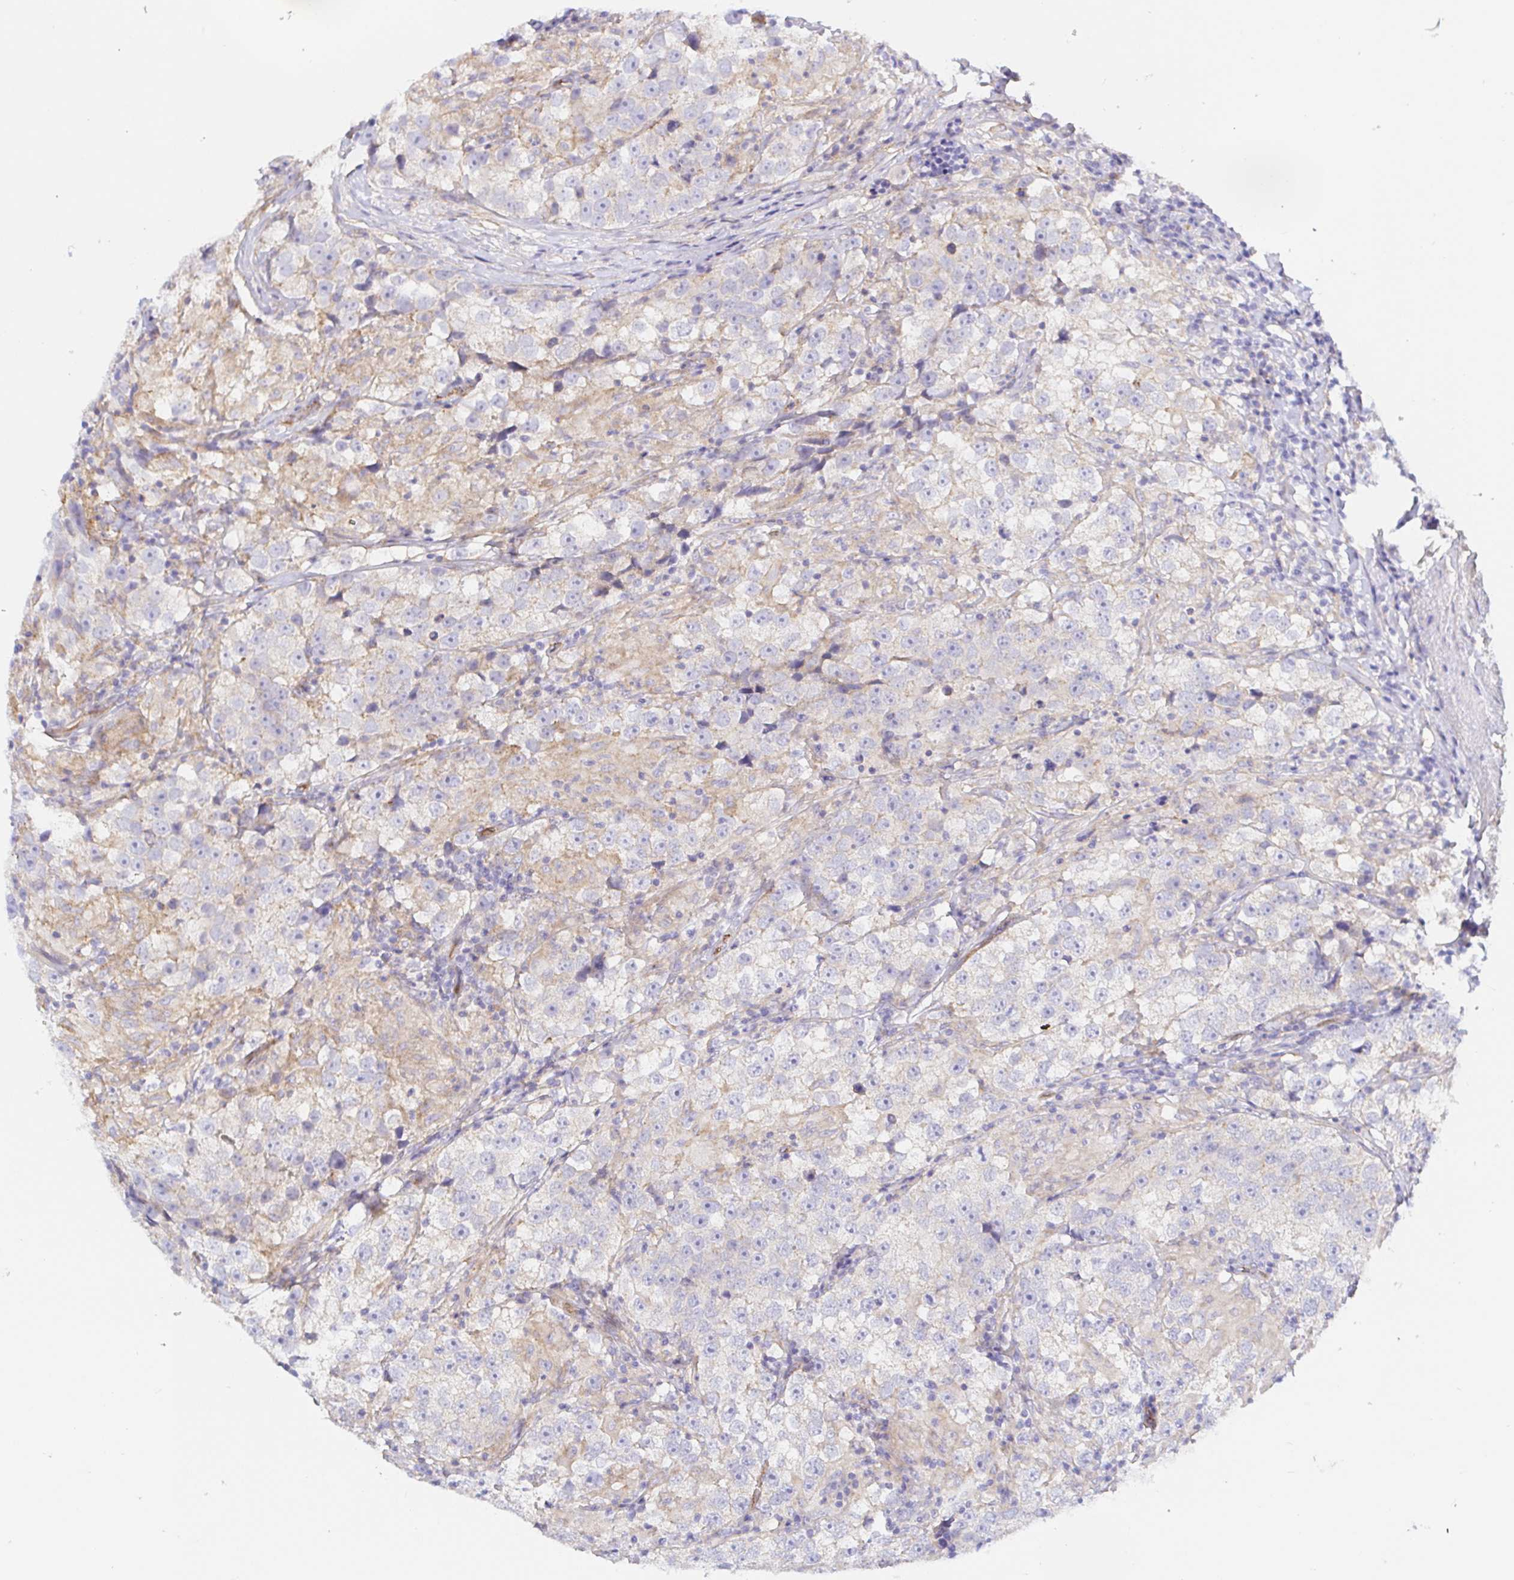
{"staining": {"intensity": "negative", "quantity": "none", "location": "none"}, "tissue": "testis cancer", "cell_type": "Tumor cells", "image_type": "cancer", "snomed": [{"axis": "morphology", "description": "Seminoma, NOS"}, {"axis": "topography", "description": "Testis"}], "caption": "A histopathology image of seminoma (testis) stained for a protein exhibits no brown staining in tumor cells.", "gene": "ARL4D", "patient": {"sex": "male", "age": 46}}